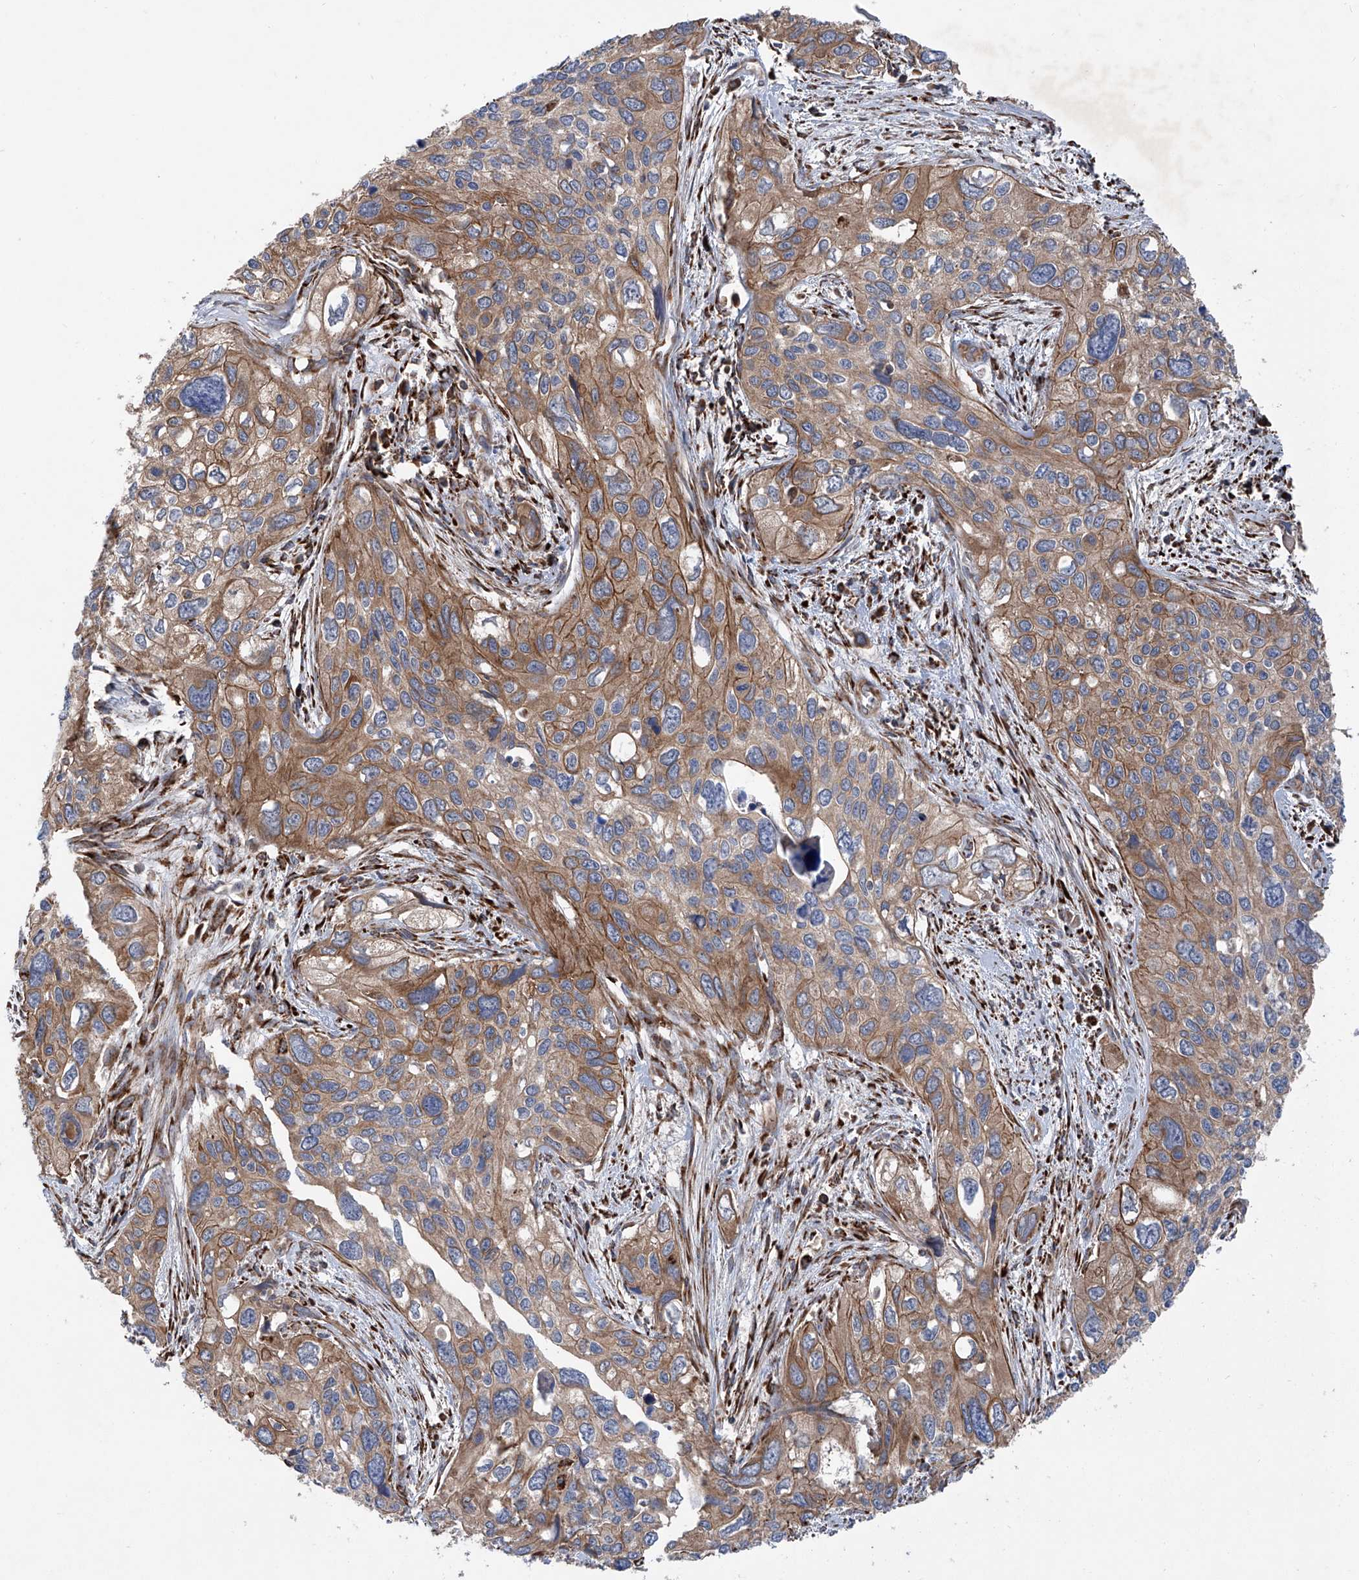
{"staining": {"intensity": "moderate", "quantity": "25%-75%", "location": "cytoplasmic/membranous"}, "tissue": "cervical cancer", "cell_type": "Tumor cells", "image_type": "cancer", "snomed": [{"axis": "morphology", "description": "Squamous cell carcinoma, NOS"}, {"axis": "topography", "description": "Cervix"}], "caption": "Cervical squamous cell carcinoma was stained to show a protein in brown. There is medium levels of moderate cytoplasmic/membranous staining in approximately 25%-75% of tumor cells.", "gene": "ASCC3", "patient": {"sex": "female", "age": 55}}